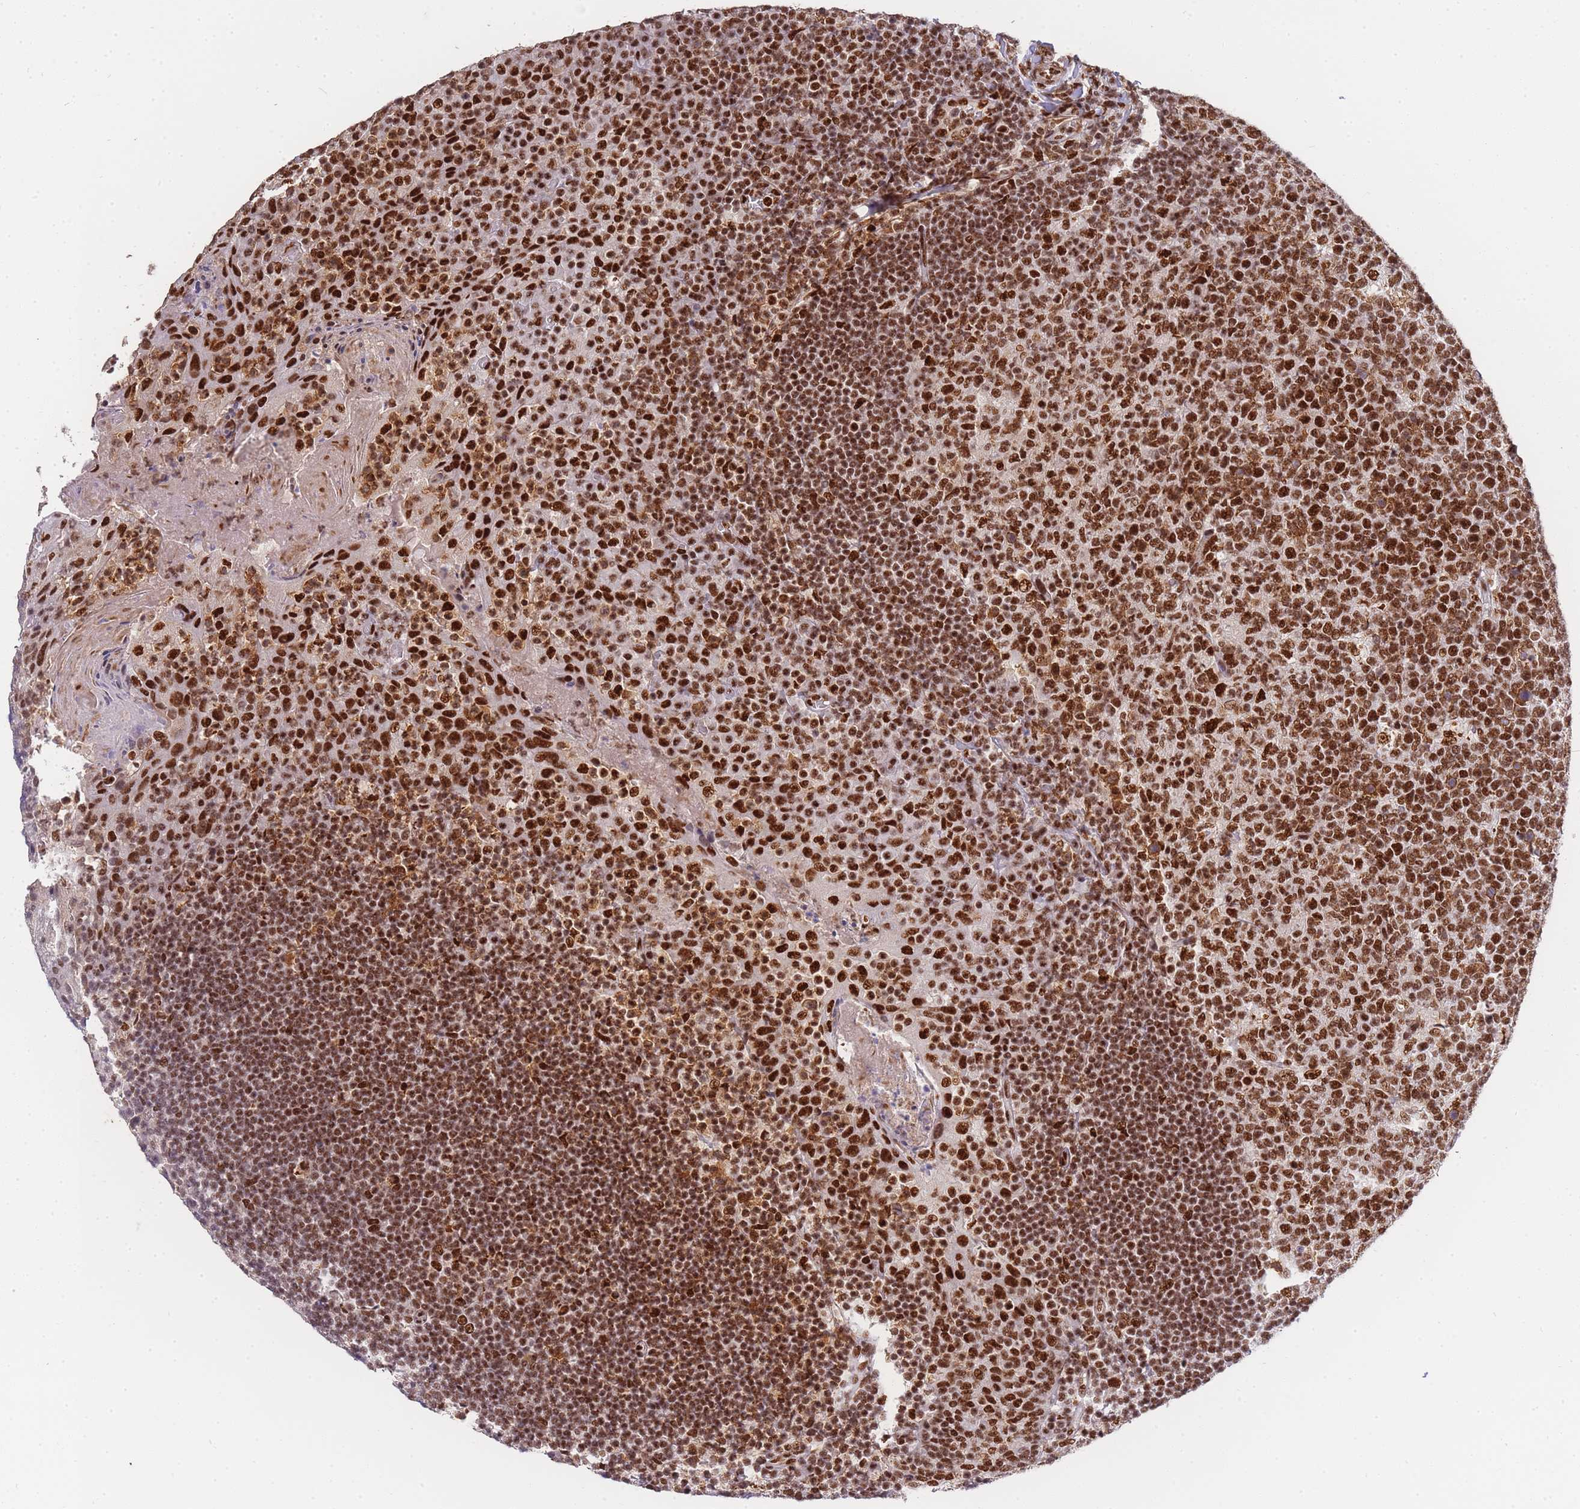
{"staining": {"intensity": "strong", "quantity": ">75%", "location": "nuclear"}, "tissue": "tonsil", "cell_type": "Germinal center cells", "image_type": "normal", "snomed": [{"axis": "morphology", "description": "Normal tissue, NOS"}, {"axis": "topography", "description": "Tonsil"}], "caption": "Germinal center cells display strong nuclear expression in approximately >75% of cells in normal tonsil.", "gene": "PRKDC", "patient": {"sex": "female", "age": 10}}